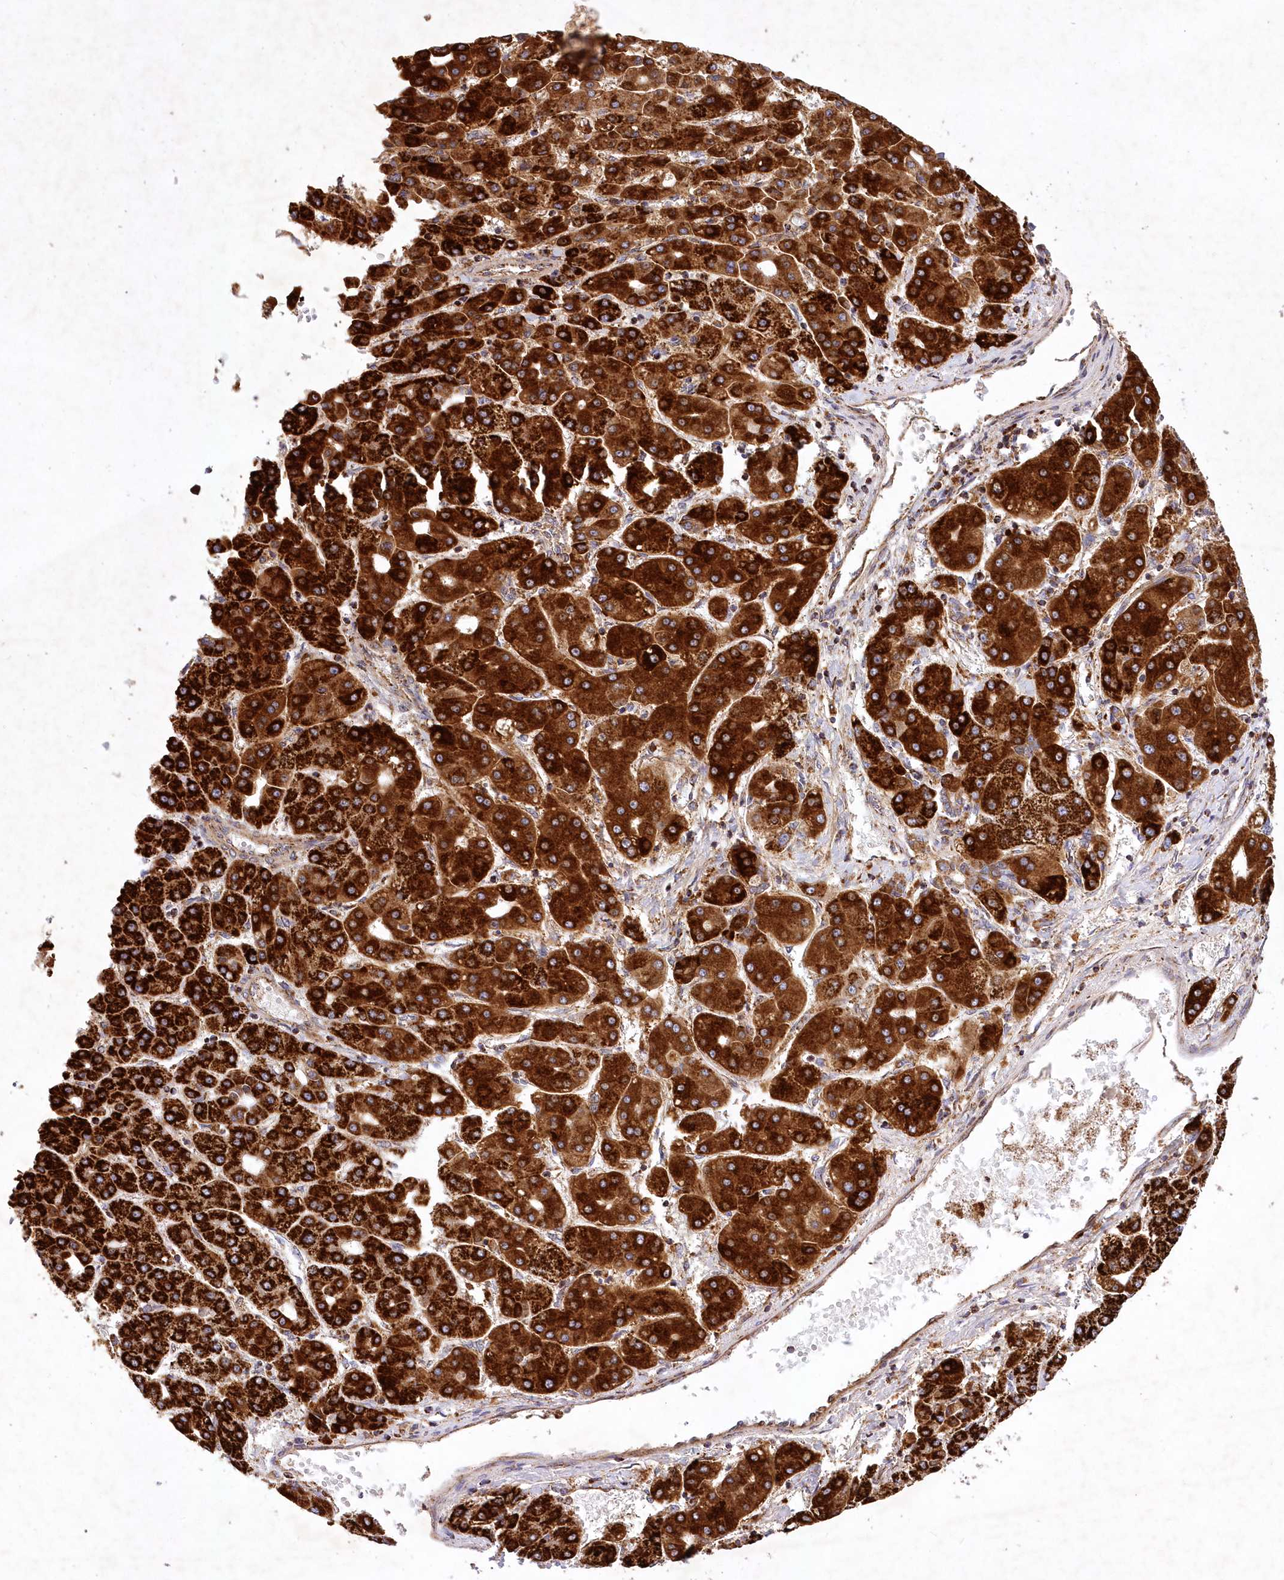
{"staining": {"intensity": "strong", "quantity": ">75%", "location": "cytoplasmic/membranous"}, "tissue": "liver cancer", "cell_type": "Tumor cells", "image_type": "cancer", "snomed": [{"axis": "morphology", "description": "Carcinoma, Hepatocellular, NOS"}, {"axis": "topography", "description": "Liver"}], "caption": "Protein analysis of liver cancer (hepatocellular carcinoma) tissue exhibits strong cytoplasmic/membranous expression in about >75% of tumor cells. The protein of interest is shown in brown color, while the nuclei are stained blue.", "gene": "ASNSD1", "patient": {"sex": "male", "age": 65}}